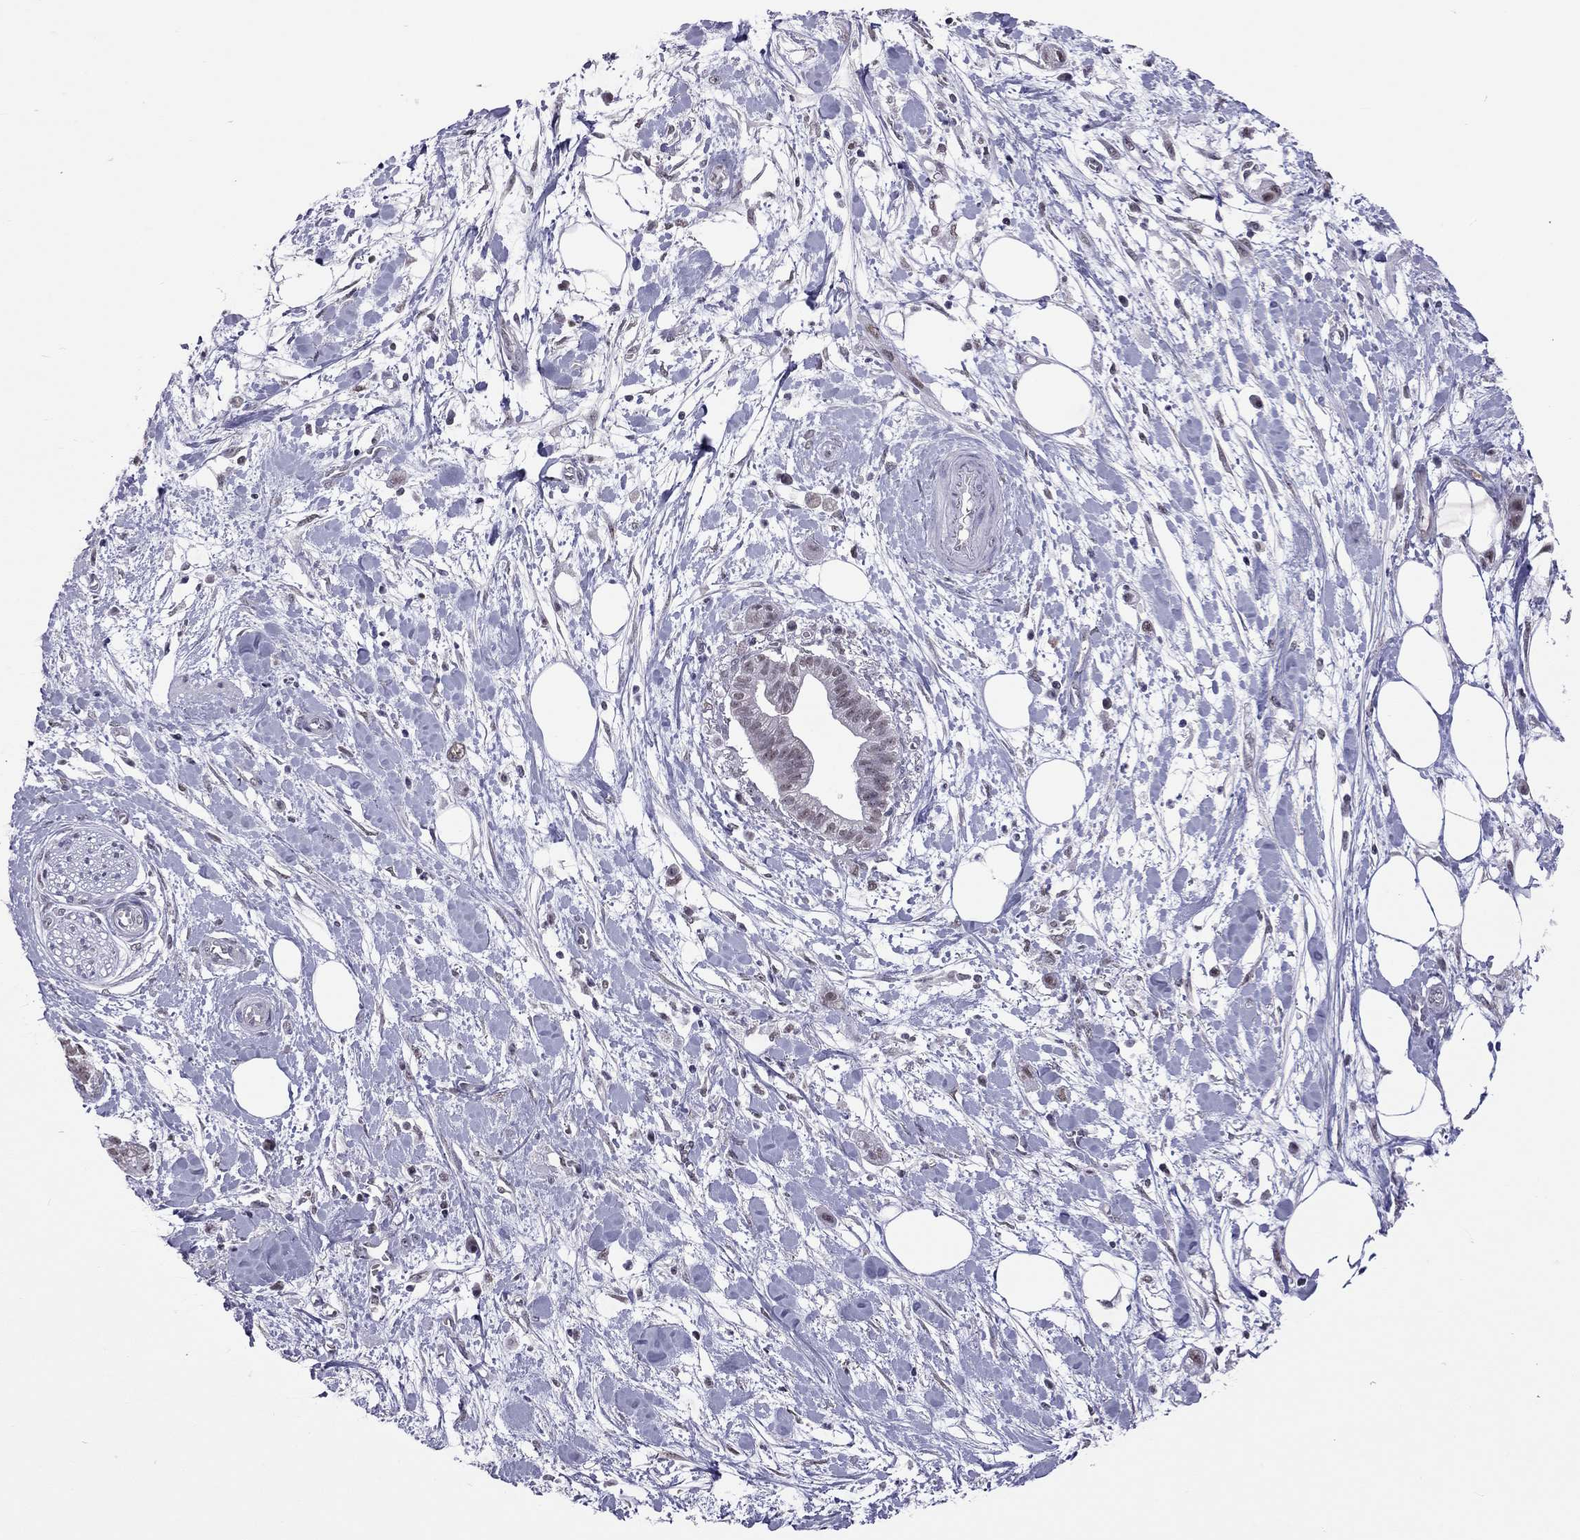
{"staining": {"intensity": "negative", "quantity": "none", "location": "none"}, "tissue": "pancreatic cancer", "cell_type": "Tumor cells", "image_type": "cancer", "snomed": [{"axis": "morphology", "description": "Normal tissue, NOS"}, {"axis": "morphology", "description": "Adenocarcinoma, NOS"}, {"axis": "topography", "description": "Lymph node"}, {"axis": "topography", "description": "Pancreas"}], "caption": "Immunohistochemistry image of neoplastic tissue: human pancreatic cancer (adenocarcinoma) stained with DAB reveals no significant protein expression in tumor cells.", "gene": "PPP1R3A", "patient": {"sex": "female", "age": 58}}